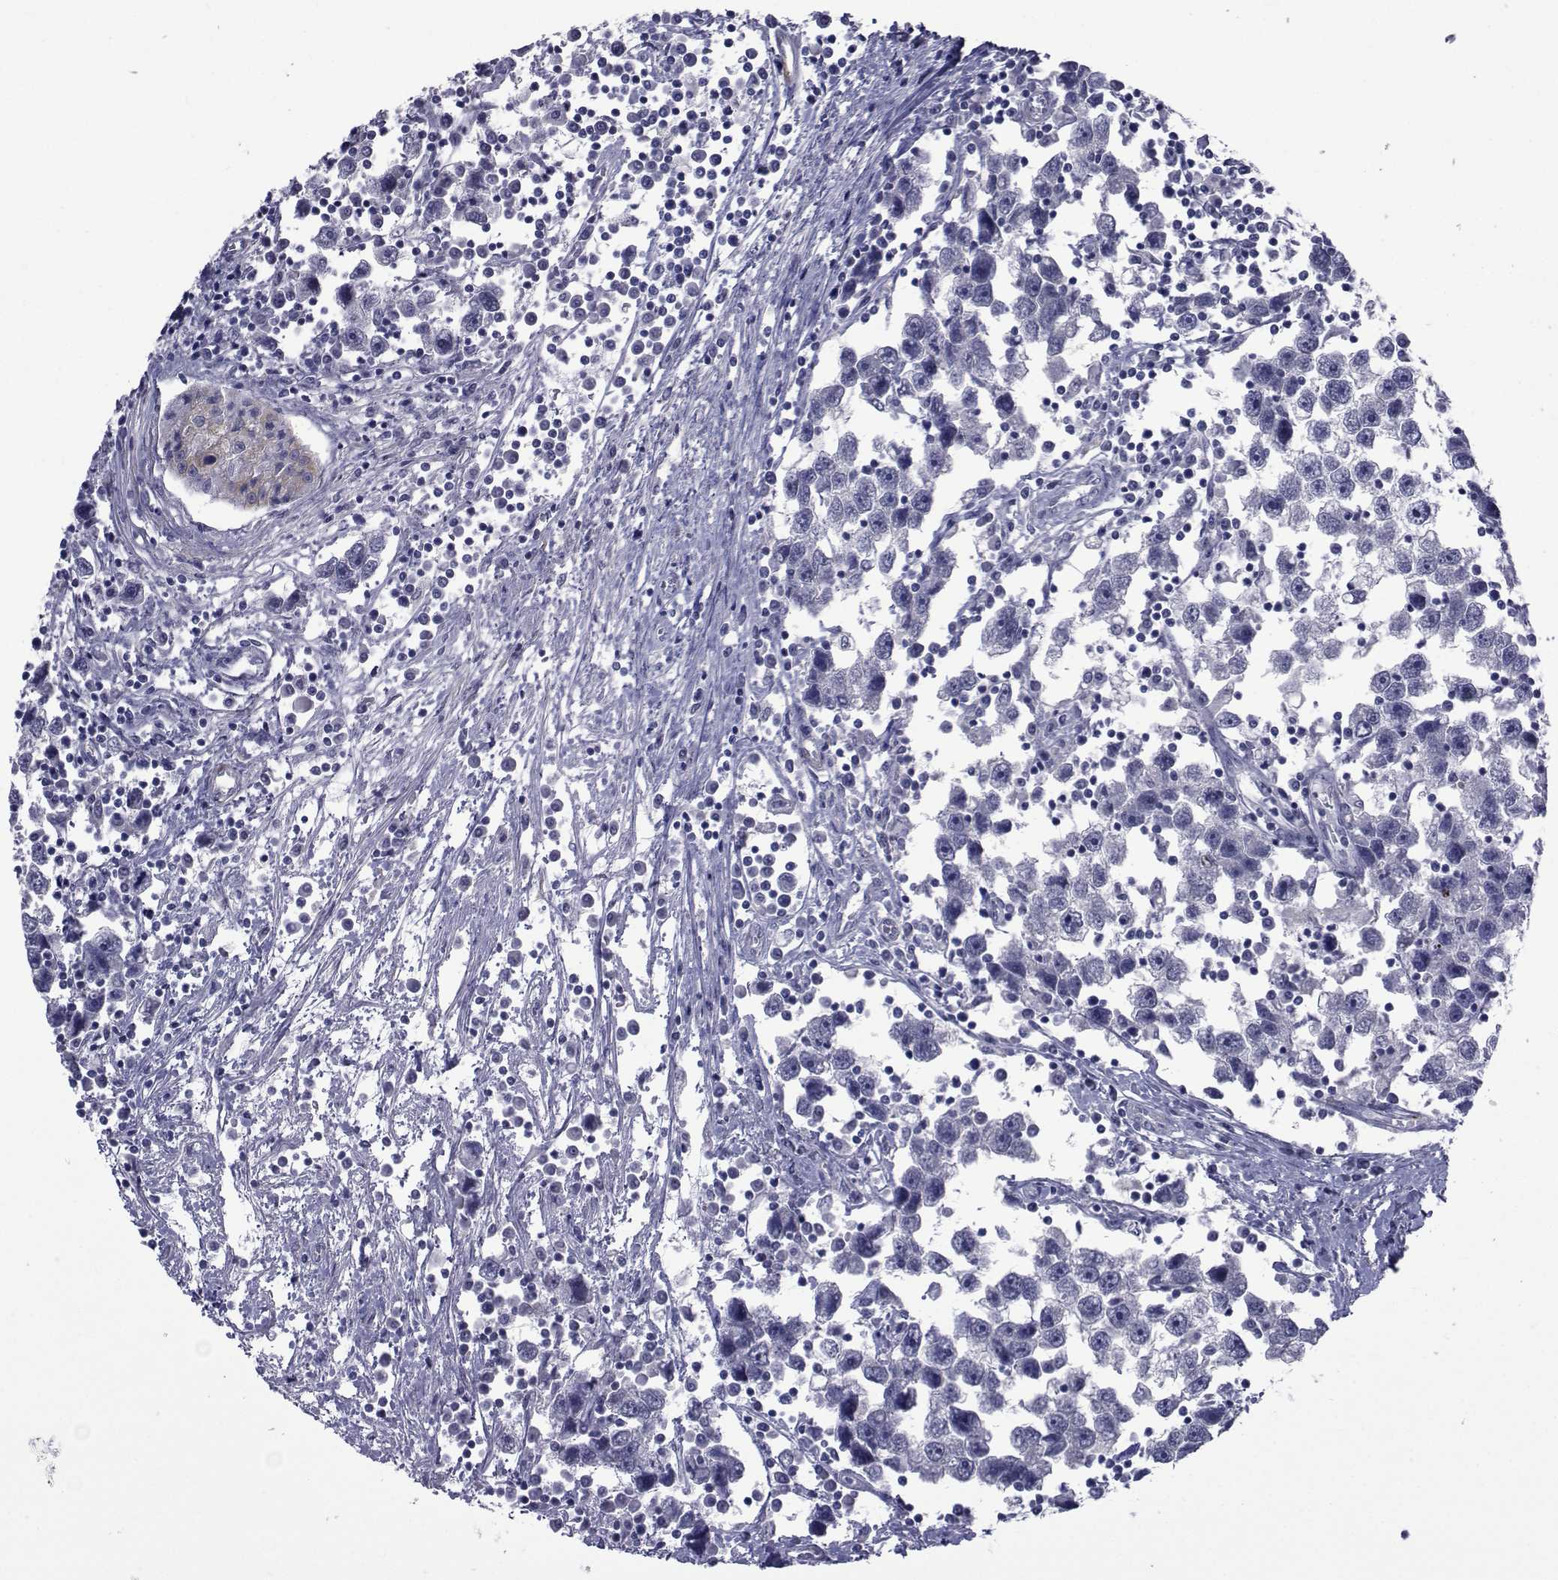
{"staining": {"intensity": "negative", "quantity": "none", "location": "none"}, "tissue": "testis cancer", "cell_type": "Tumor cells", "image_type": "cancer", "snomed": [{"axis": "morphology", "description": "Seminoma, NOS"}, {"axis": "topography", "description": "Testis"}], "caption": "Protein analysis of testis cancer shows no significant expression in tumor cells. The staining was performed using DAB to visualize the protein expression in brown, while the nuclei were stained in blue with hematoxylin (Magnification: 20x).", "gene": "SEMA5B", "patient": {"sex": "male", "age": 30}}